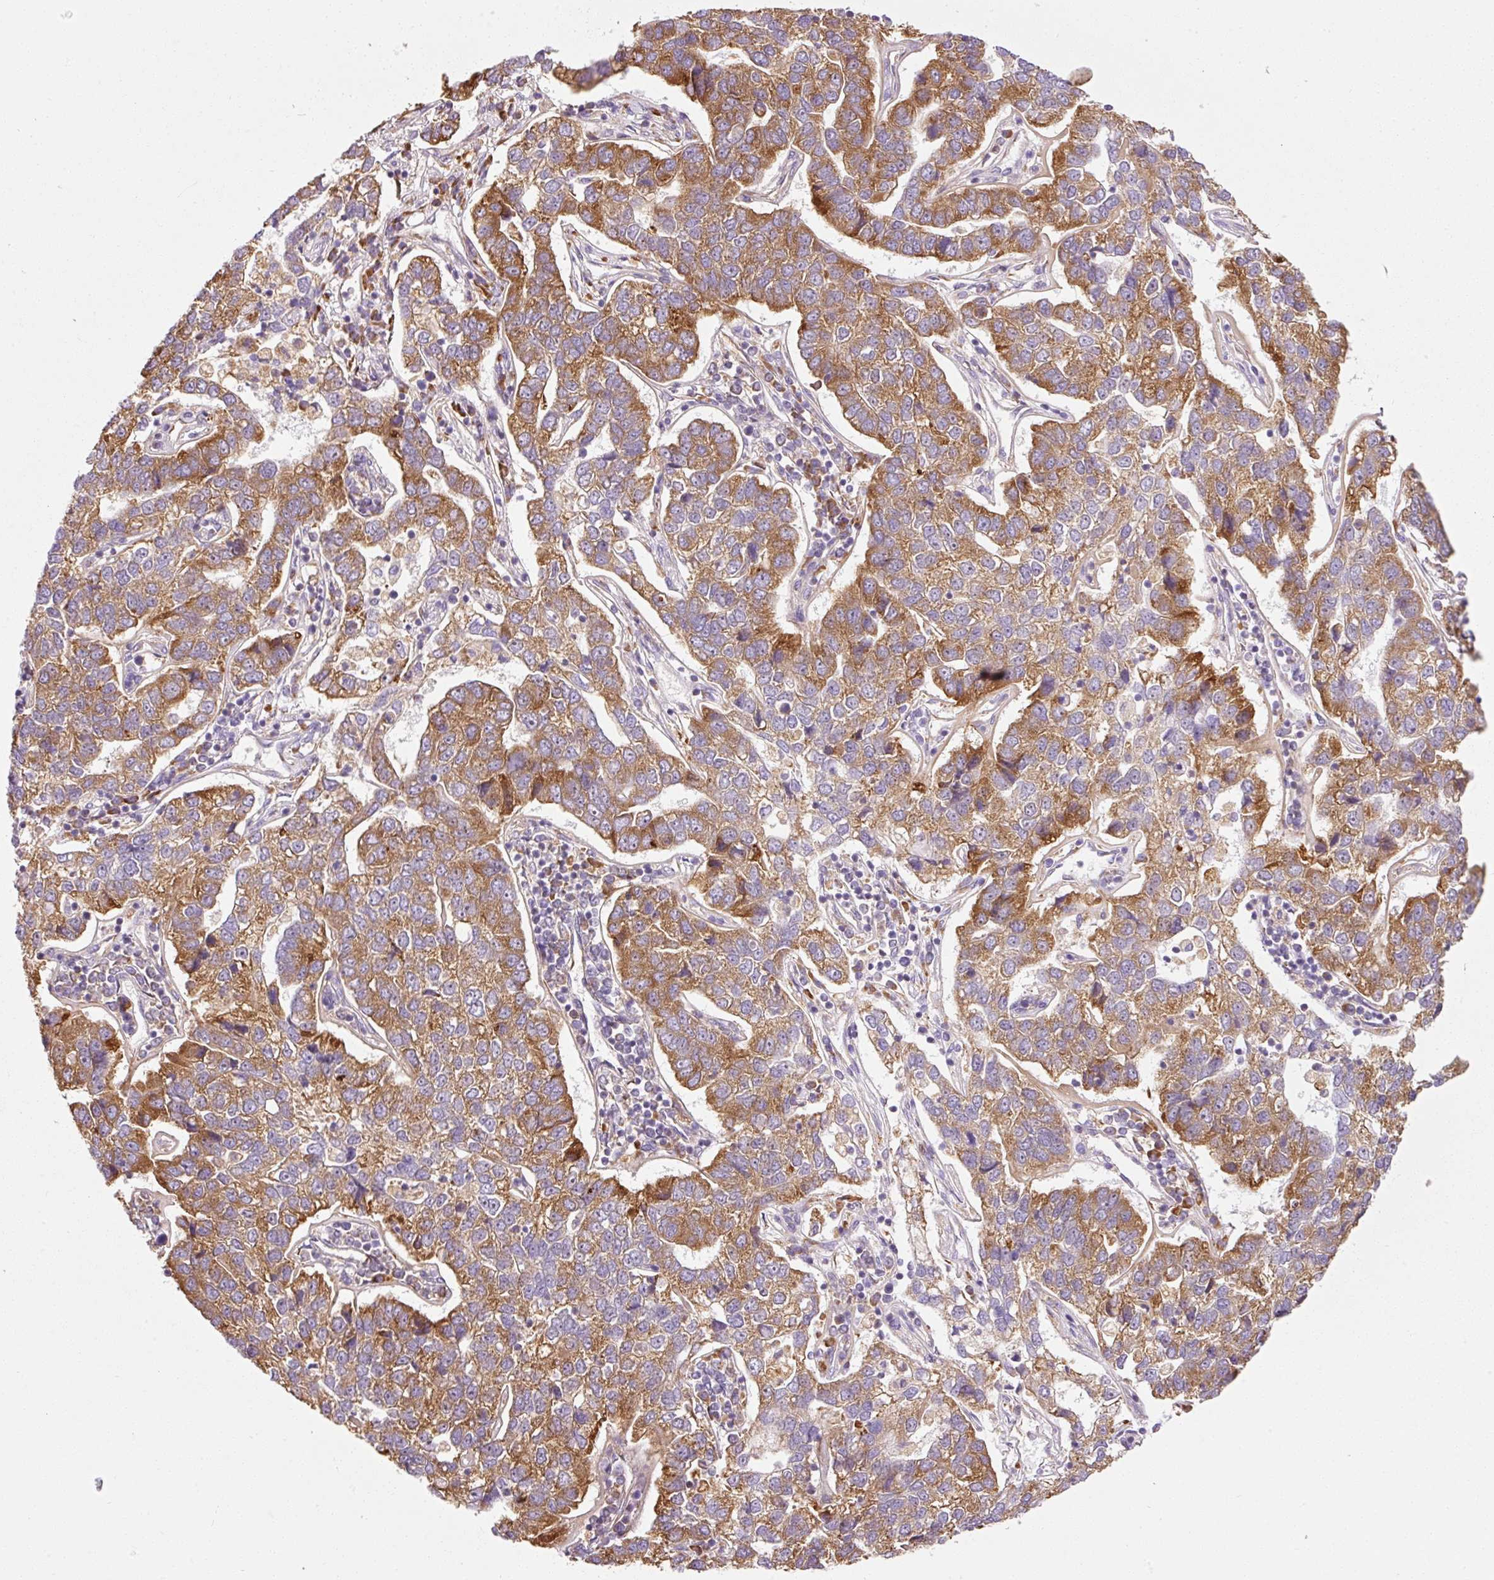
{"staining": {"intensity": "strong", "quantity": ">75%", "location": "cytoplasmic/membranous"}, "tissue": "pancreatic cancer", "cell_type": "Tumor cells", "image_type": "cancer", "snomed": [{"axis": "morphology", "description": "Adenocarcinoma, NOS"}, {"axis": "topography", "description": "Pancreas"}], "caption": "Adenocarcinoma (pancreatic) tissue reveals strong cytoplasmic/membranous positivity in about >75% of tumor cells (brown staining indicates protein expression, while blue staining denotes nuclei).", "gene": "RPL10A", "patient": {"sex": "female", "age": 61}}